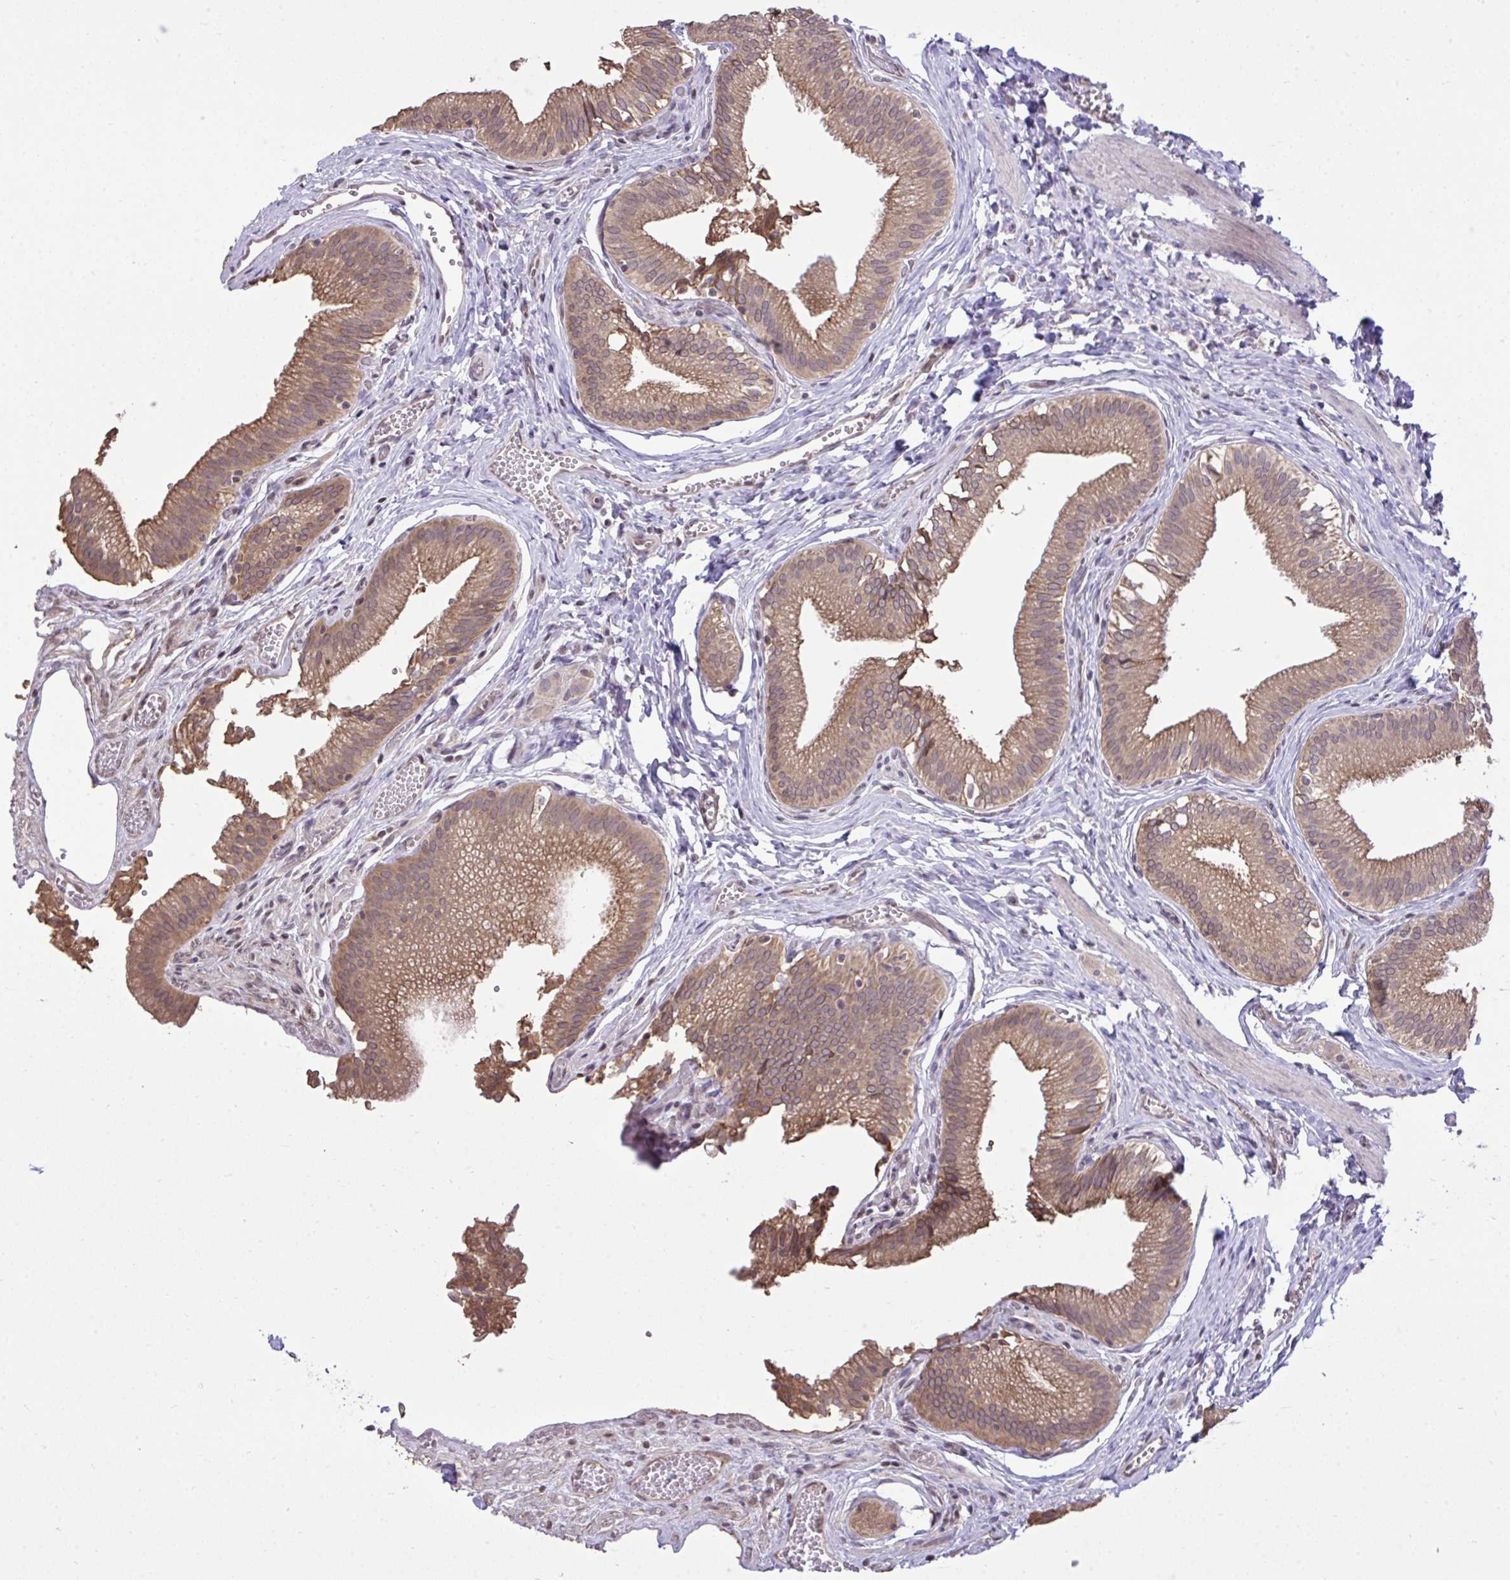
{"staining": {"intensity": "moderate", "quantity": ">75%", "location": "cytoplasmic/membranous"}, "tissue": "gallbladder", "cell_type": "Glandular cells", "image_type": "normal", "snomed": [{"axis": "morphology", "description": "Normal tissue, NOS"}, {"axis": "topography", "description": "Gallbladder"}, {"axis": "topography", "description": "Peripheral nerve tissue"}], "caption": "Immunohistochemistry of unremarkable human gallbladder demonstrates medium levels of moderate cytoplasmic/membranous positivity in about >75% of glandular cells.", "gene": "CYP20A1", "patient": {"sex": "male", "age": 17}}